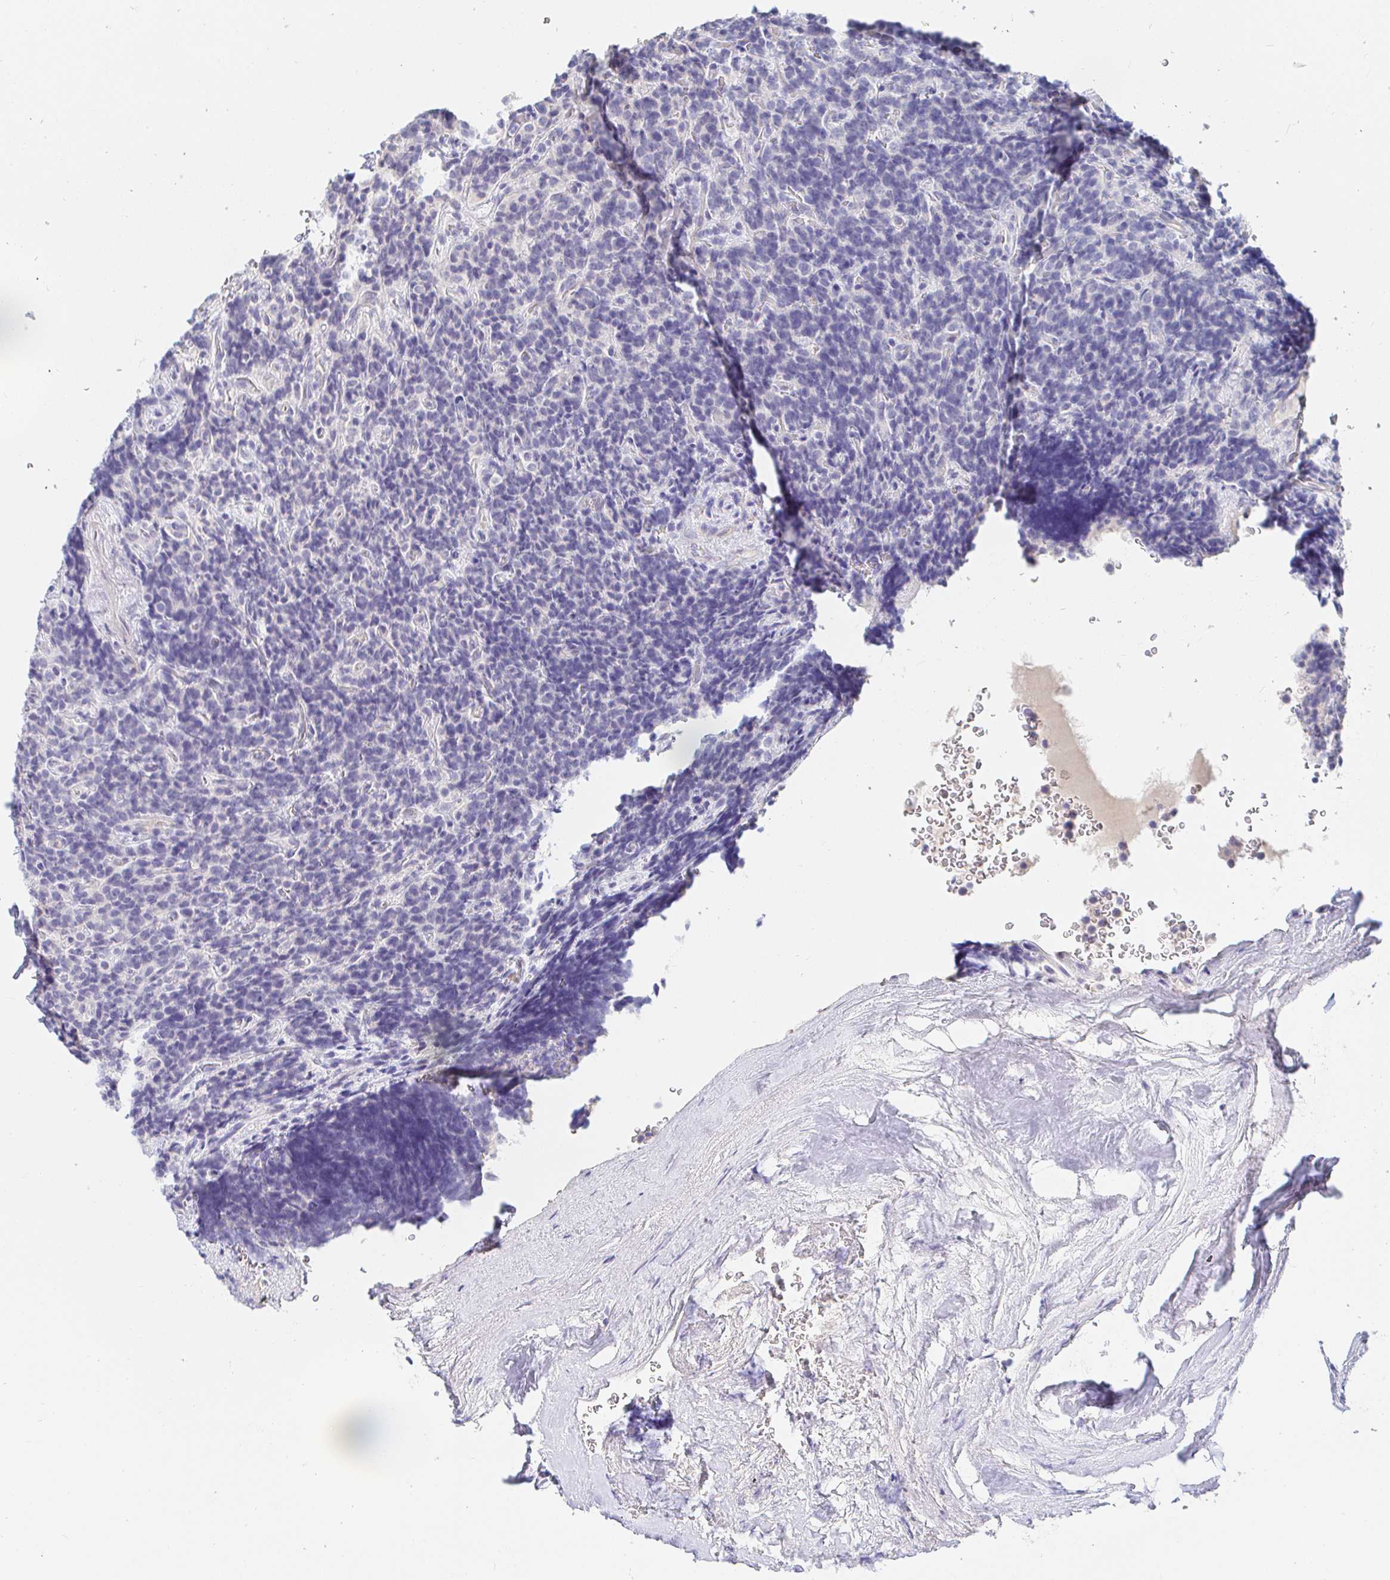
{"staining": {"intensity": "negative", "quantity": "none", "location": "none"}, "tissue": "carcinoid", "cell_type": "Tumor cells", "image_type": "cancer", "snomed": [{"axis": "morphology", "description": "Carcinoid, malignant, NOS"}, {"axis": "topography", "description": "Pancreas"}], "caption": "Immunohistochemistry histopathology image of carcinoid (malignant) stained for a protein (brown), which displays no expression in tumor cells.", "gene": "PDE6B", "patient": {"sex": "male", "age": 36}}